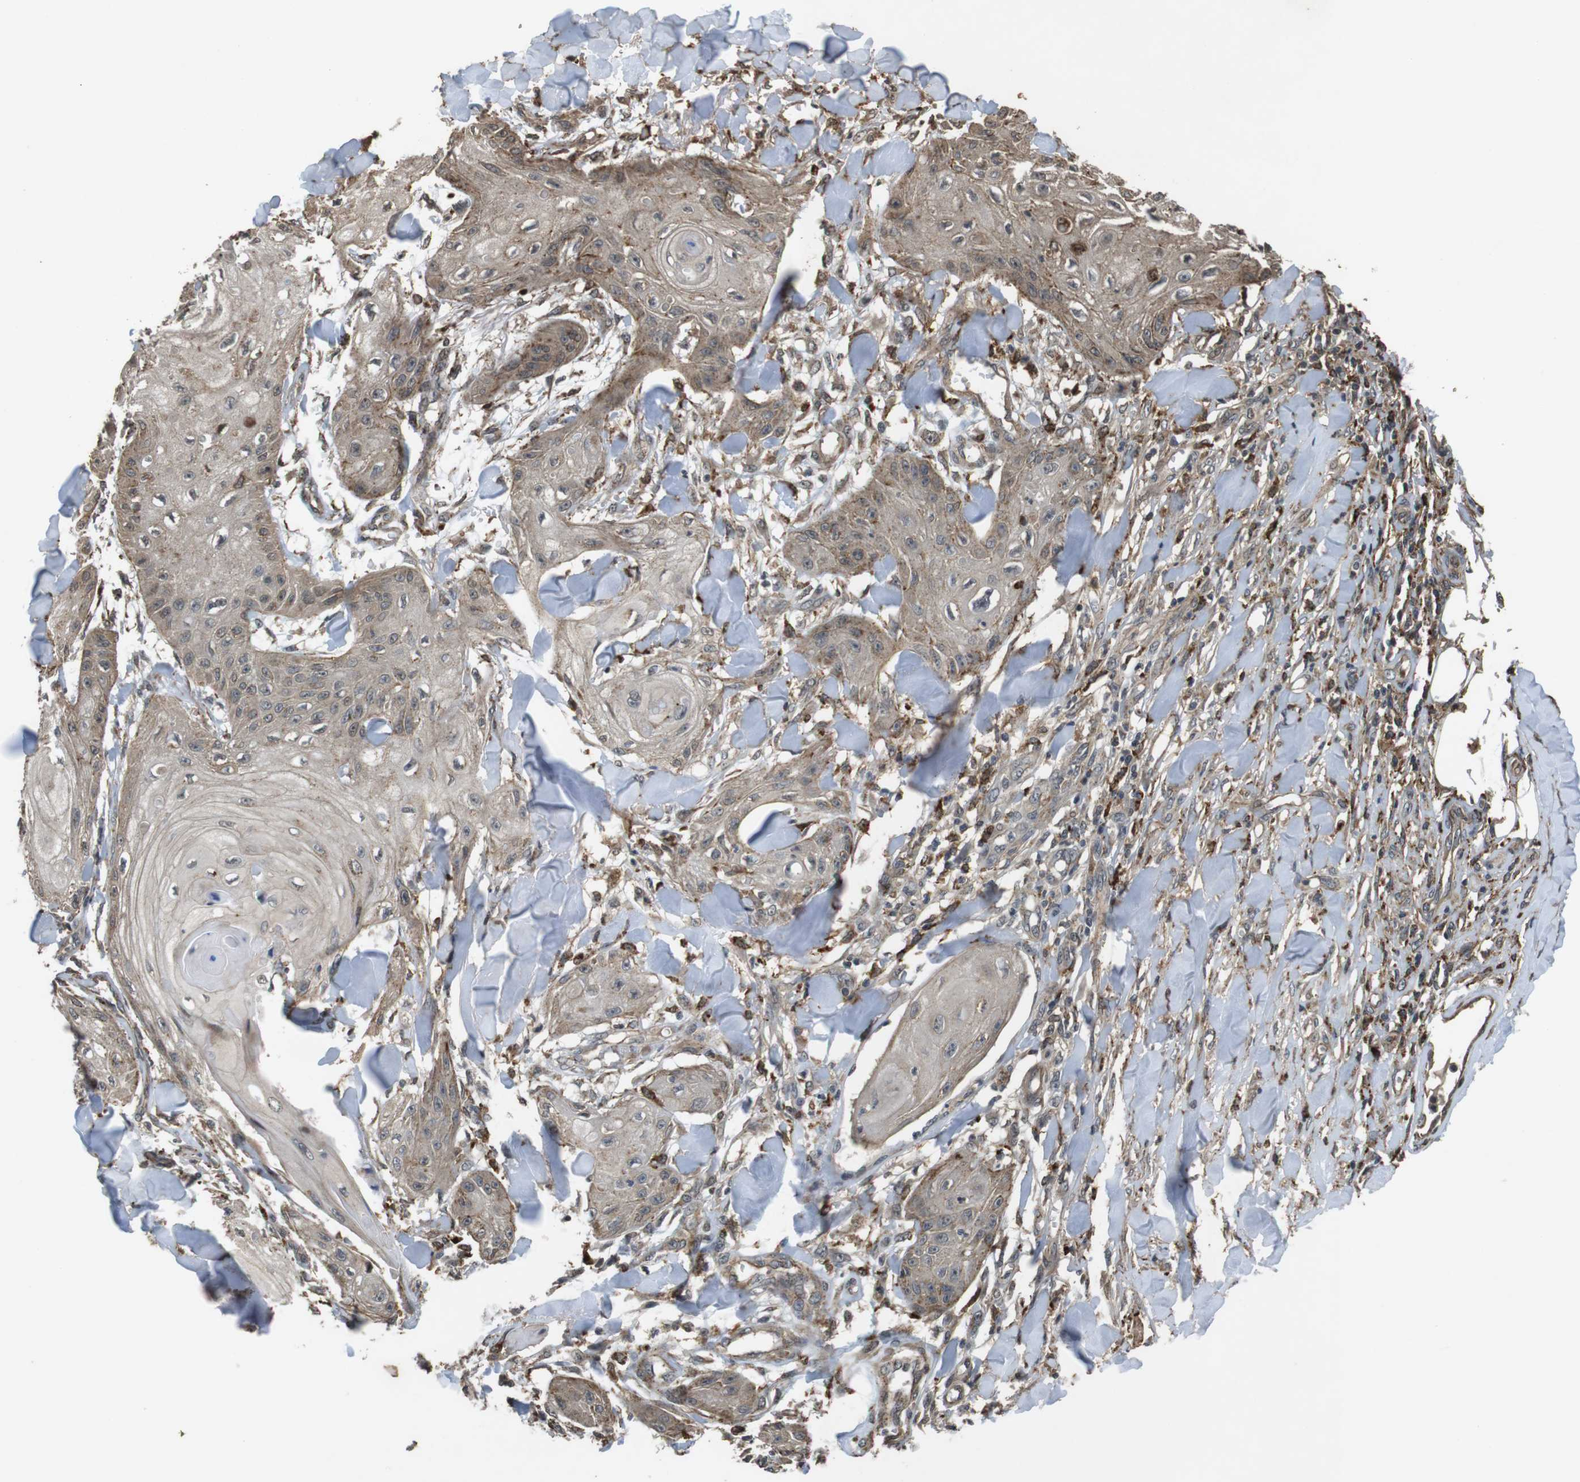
{"staining": {"intensity": "weak", "quantity": ">75%", "location": "cytoplasmic/membranous,nuclear"}, "tissue": "skin cancer", "cell_type": "Tumor cells", "image_type": "cancer", "snomed": [{"axis": "morphology", "description": "Squamous cell carcinoma, NOS"}, {"axis": "topography", "description": "Skin"}], "caption": "DAB (3,3'-diaminobenzidine) immunohistochemical staining of human skin cancer (squamous cell carcinoma) shows weak cytoplasmic/membranous and nuclear protein expression in approximately >75% of tumor cells. The protein is stained brown, and the nuclei are stained in blue (DAB IHC with brightfield microscopy, high magnification).", "gene": "FZD10", "patient": {"sex": "male", "age": 74}}